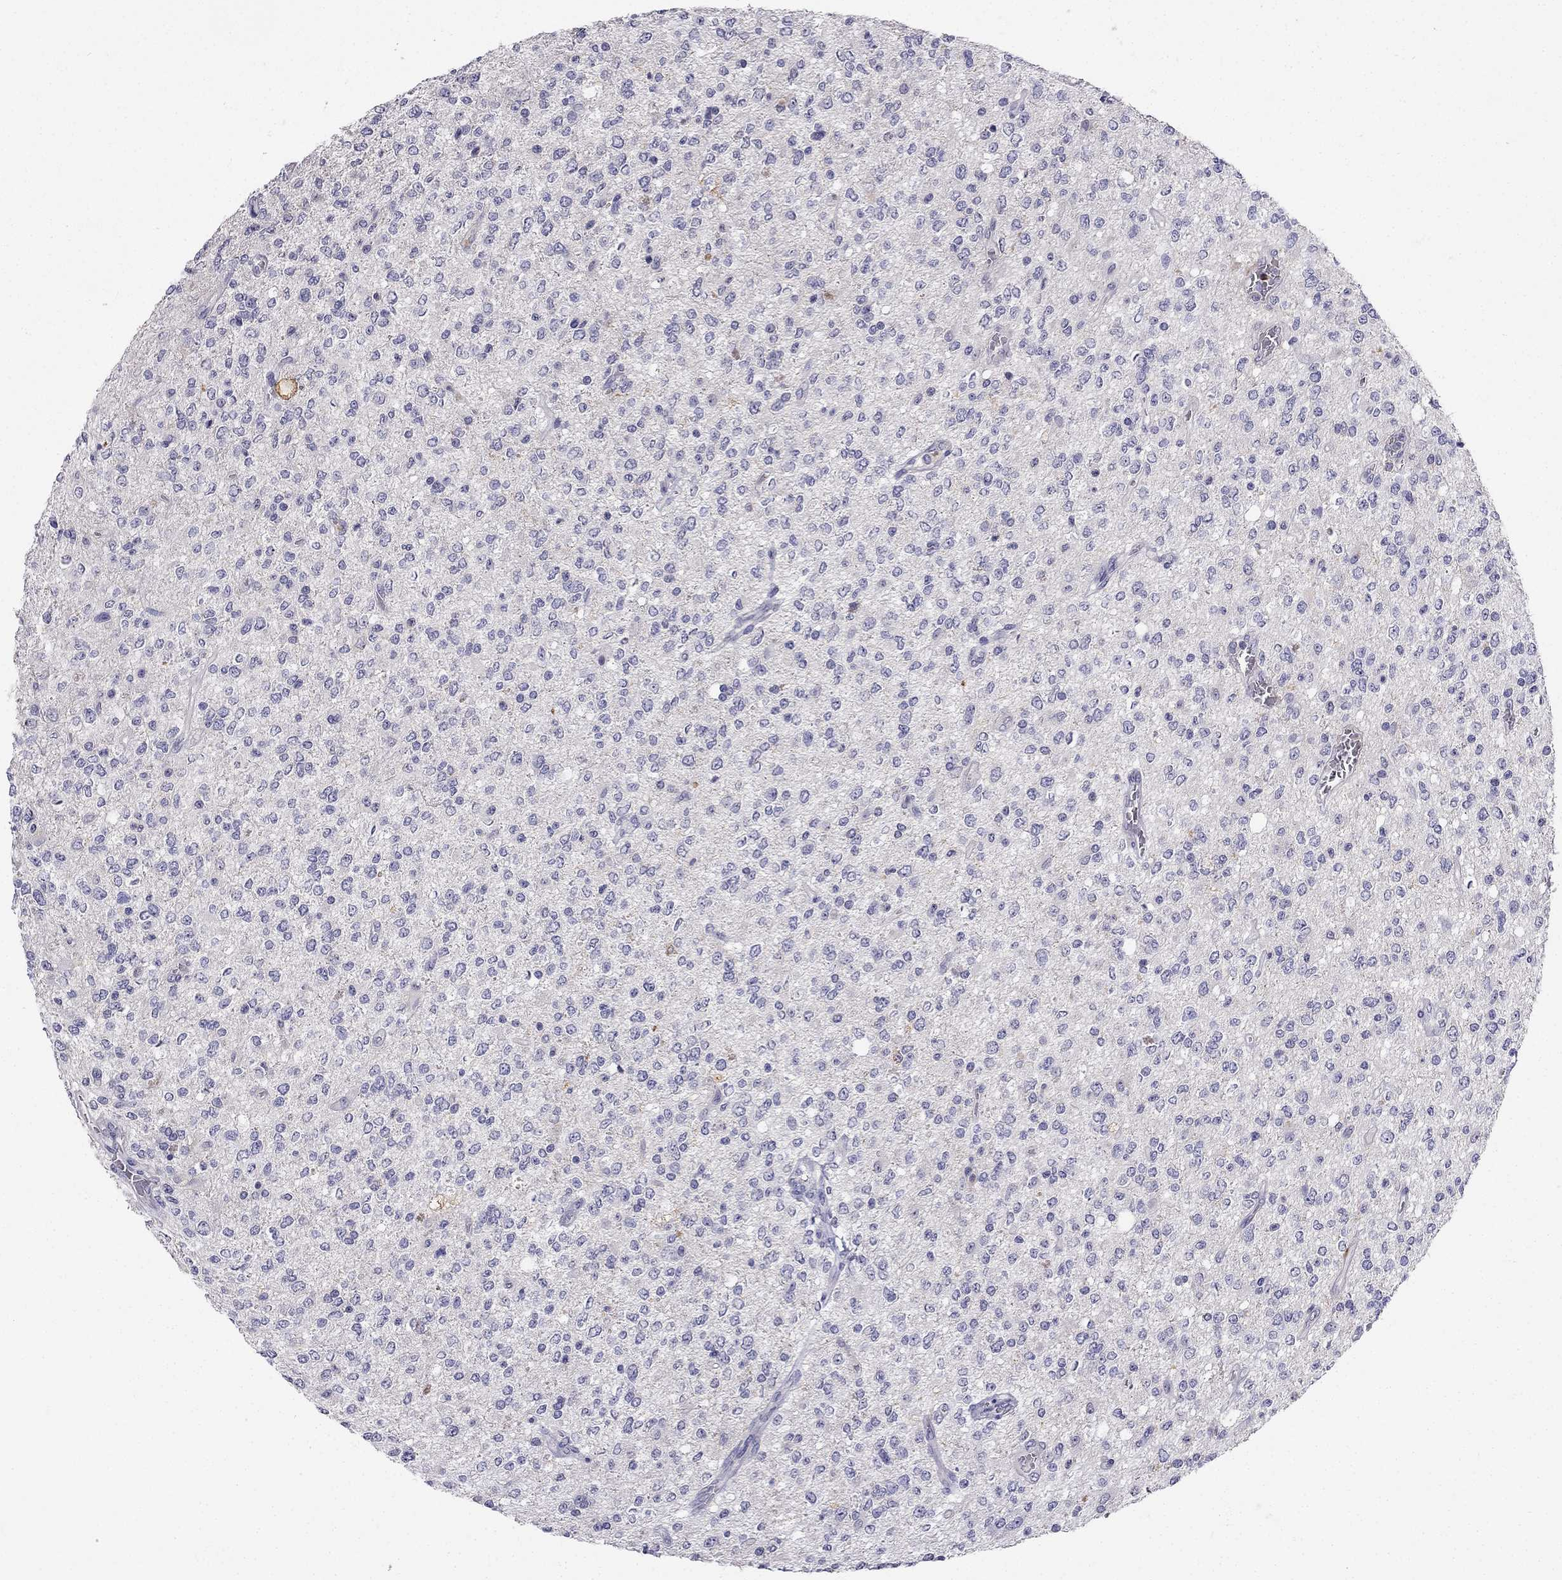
{"staining": {"intensity": "negative", "quantity": "none", "location": "none"}, "tissue": "glioma", "cell_type": "Tumor cells", "image_type": "cancer", "snomed": [{"axis": "morphology", "description": "Glioma, malignant, Low grade"}, {"axis": "topography", "description": "Brain"}], "caption": "Immunohistochemistry (IHC) of malignant low-grade glioma shows no positivity in tumor cells.", "gene": "C16orf89", "patient": {"sex": "male", "age": 67}}